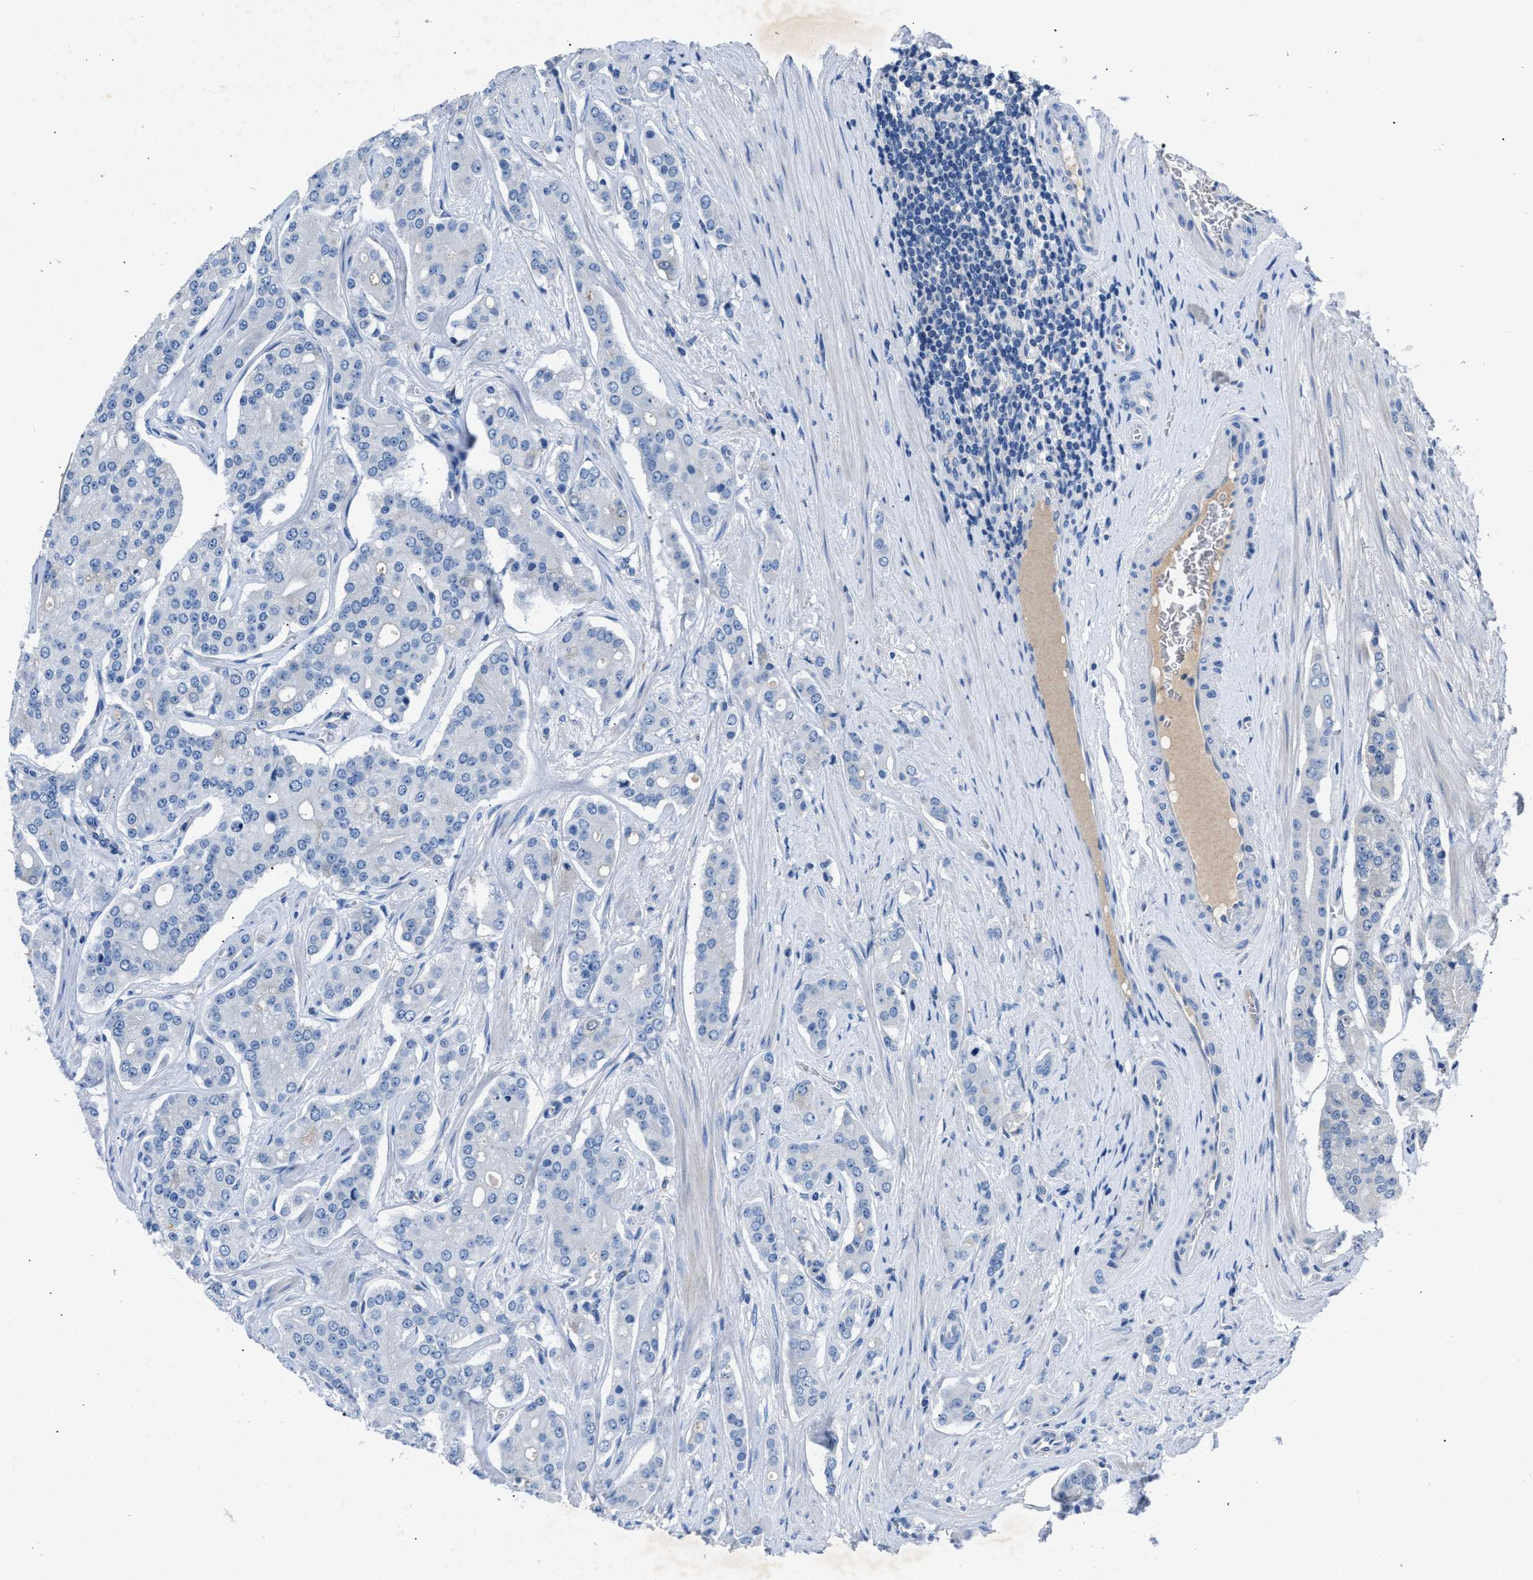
{"staining": {"intensity": "negative", "quantity": "none", "location": "none"}, "tissue": "prostate cancer", "cell_type": "Tumor cells", "image_type": "cancer", "snomed": [{"axis": "morphology", "description": "Adenocarcinoma, High grade"}, {"axis": "topography", "description": "Prostate"}], "caption": "The micrograph demonstrates no staining of tumor cells in prostate cancer (adenocarcinoma (high-grade)).", "gene": "DNAAF5", "patient": {"sex": "male", "age": 71}}